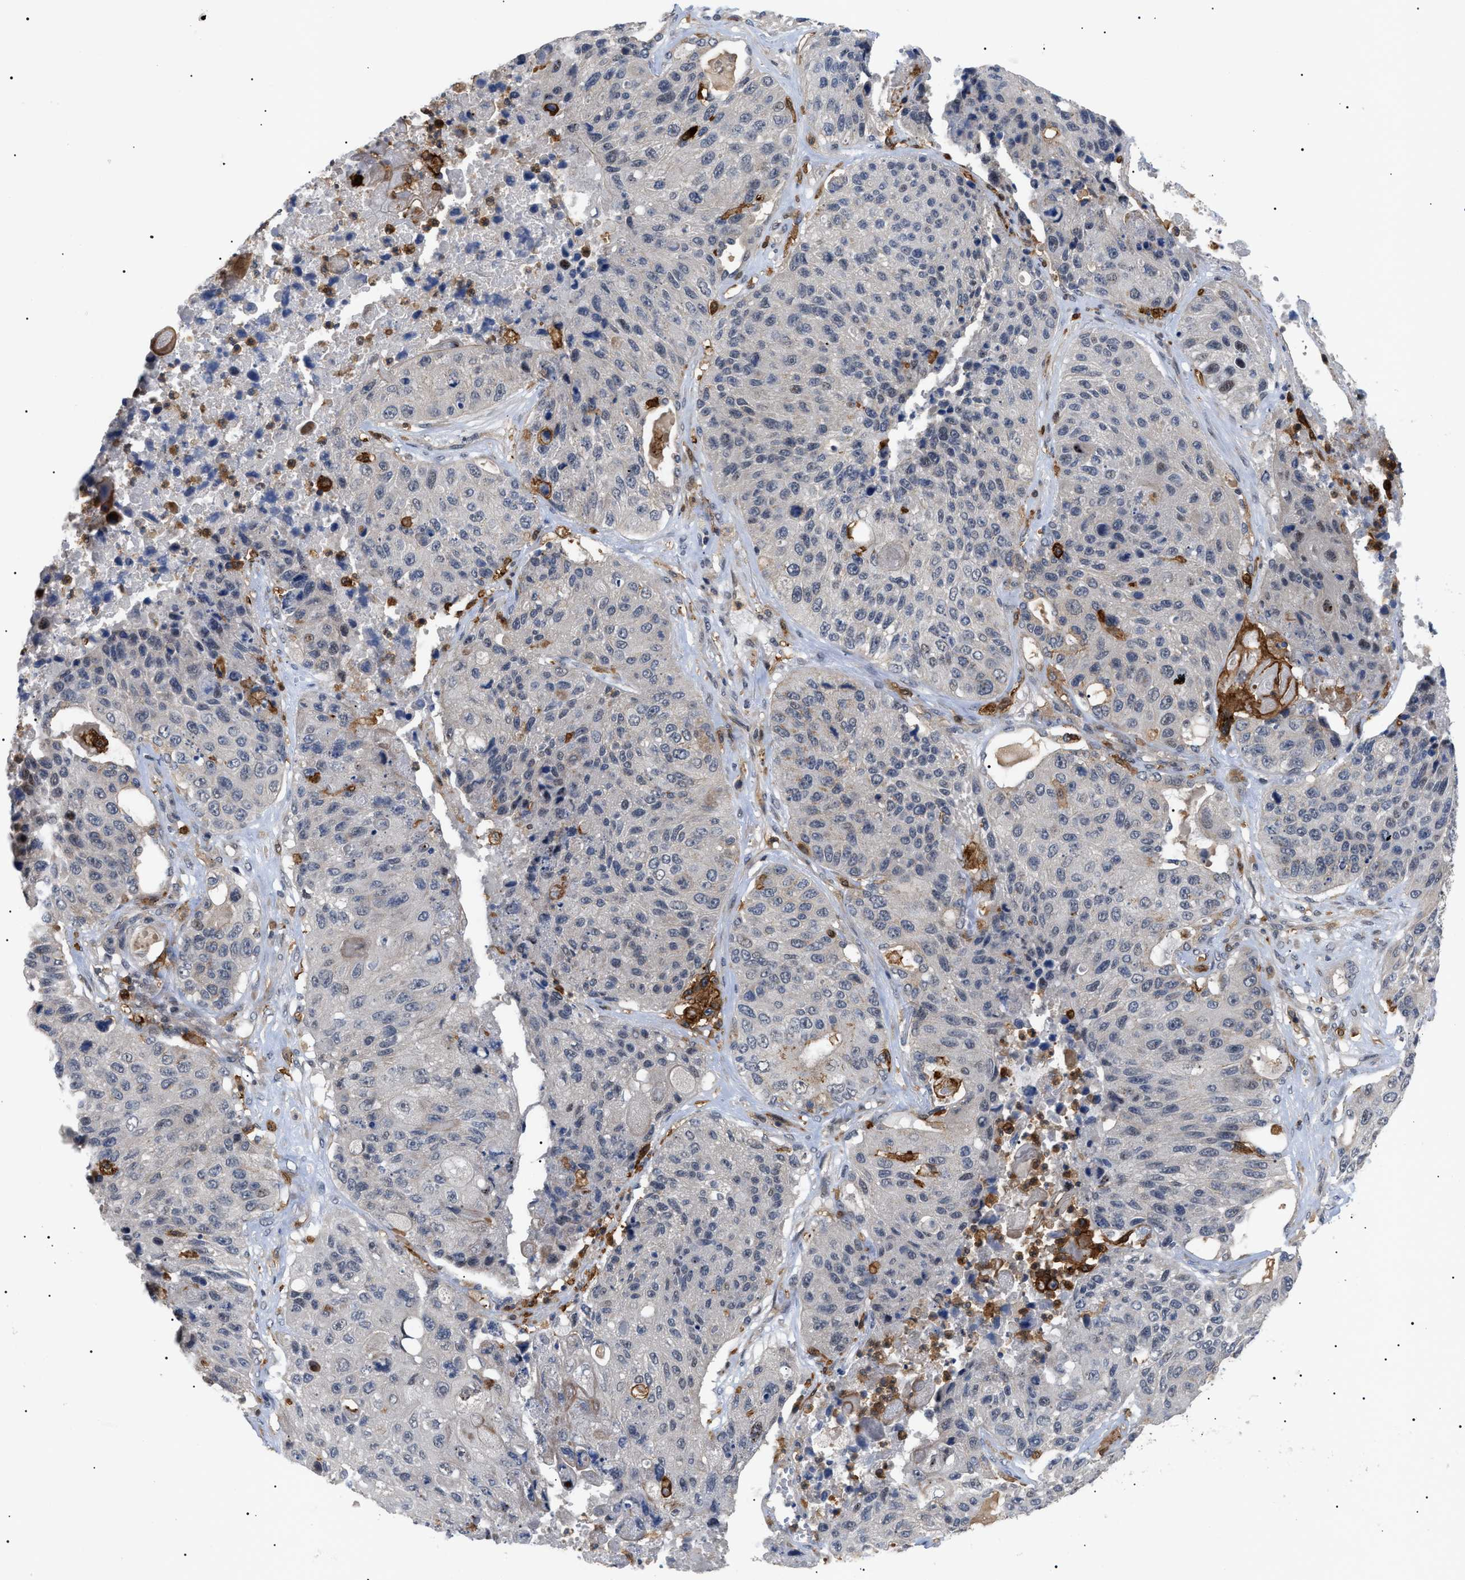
{"staining": {"intensity": "negative", "quantity": "none", "location": "none"}, "tissue": "lung cancer", "cell_type": "Tumor cells", "image_type": "cancer", "snomed": [{"axis": "morphology", "description": "Squamous cell carcinoma, NOS"}, {"axis": "topography", "description": "Lung"}], "caption": "A high-resolution photomicrograph shows IHC staining of lung cancer, which reveals no significant expression in tumor cells. (DAB (3,3'-diaminobenzidine) immunohistochemistry with hematoxylin counter stain).", "gene": "CD300A", "patient": {"sex": "male", "age": 61}}